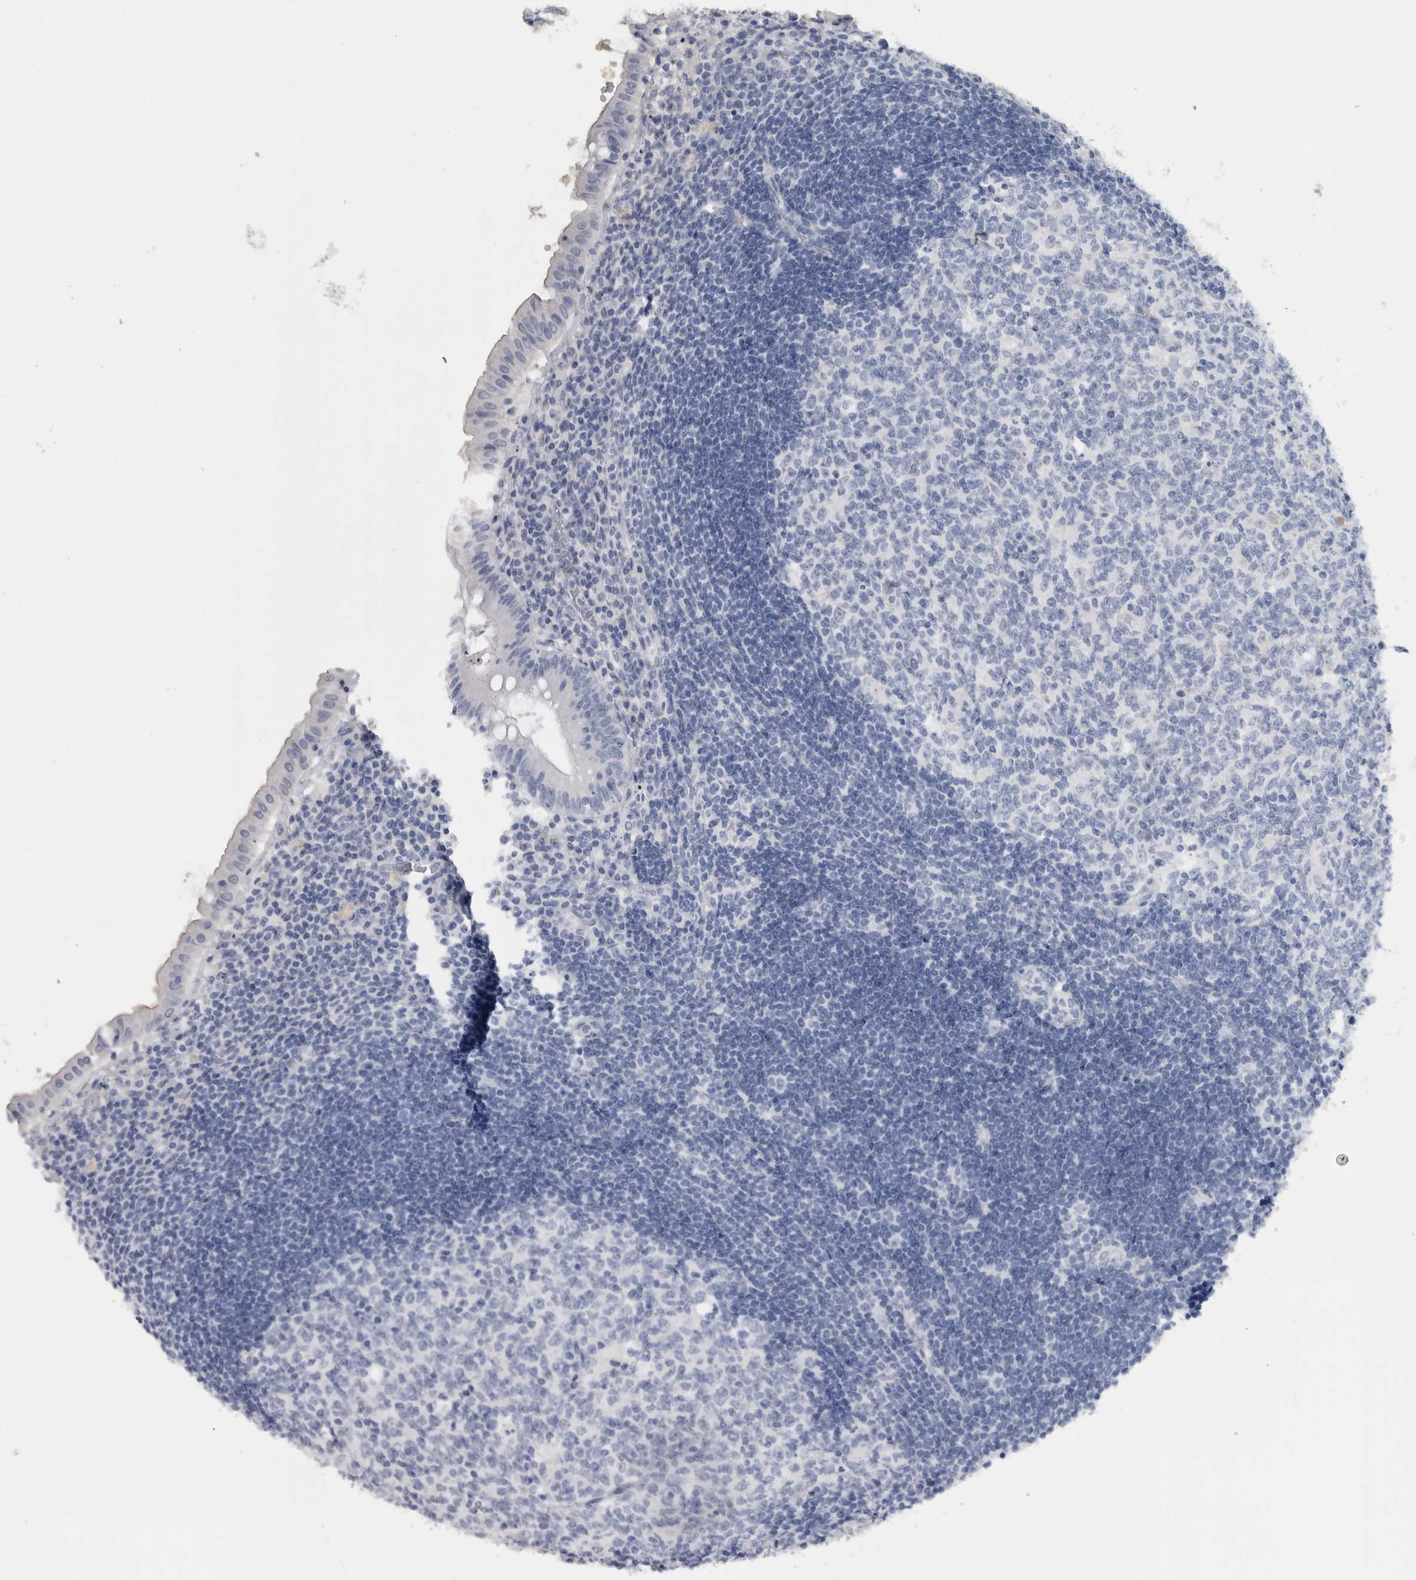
{"staining": {"intensity": "negative", "quantity": "none", "location": "none"}, "tissue": "appendix", "cell_type": "Glandular cells", "image_type": "normal", "snomed": [{"axis": "morphology", "description": "Normal tissue, NOS"}, {"axis": "topography", "description": "Appendix"}], "caption": "The immunohistochemistry micrograph has no significant expression in glandular cells of appendix.", "gene": "PTH", "patient": {"sex": "female", "age": 54}}